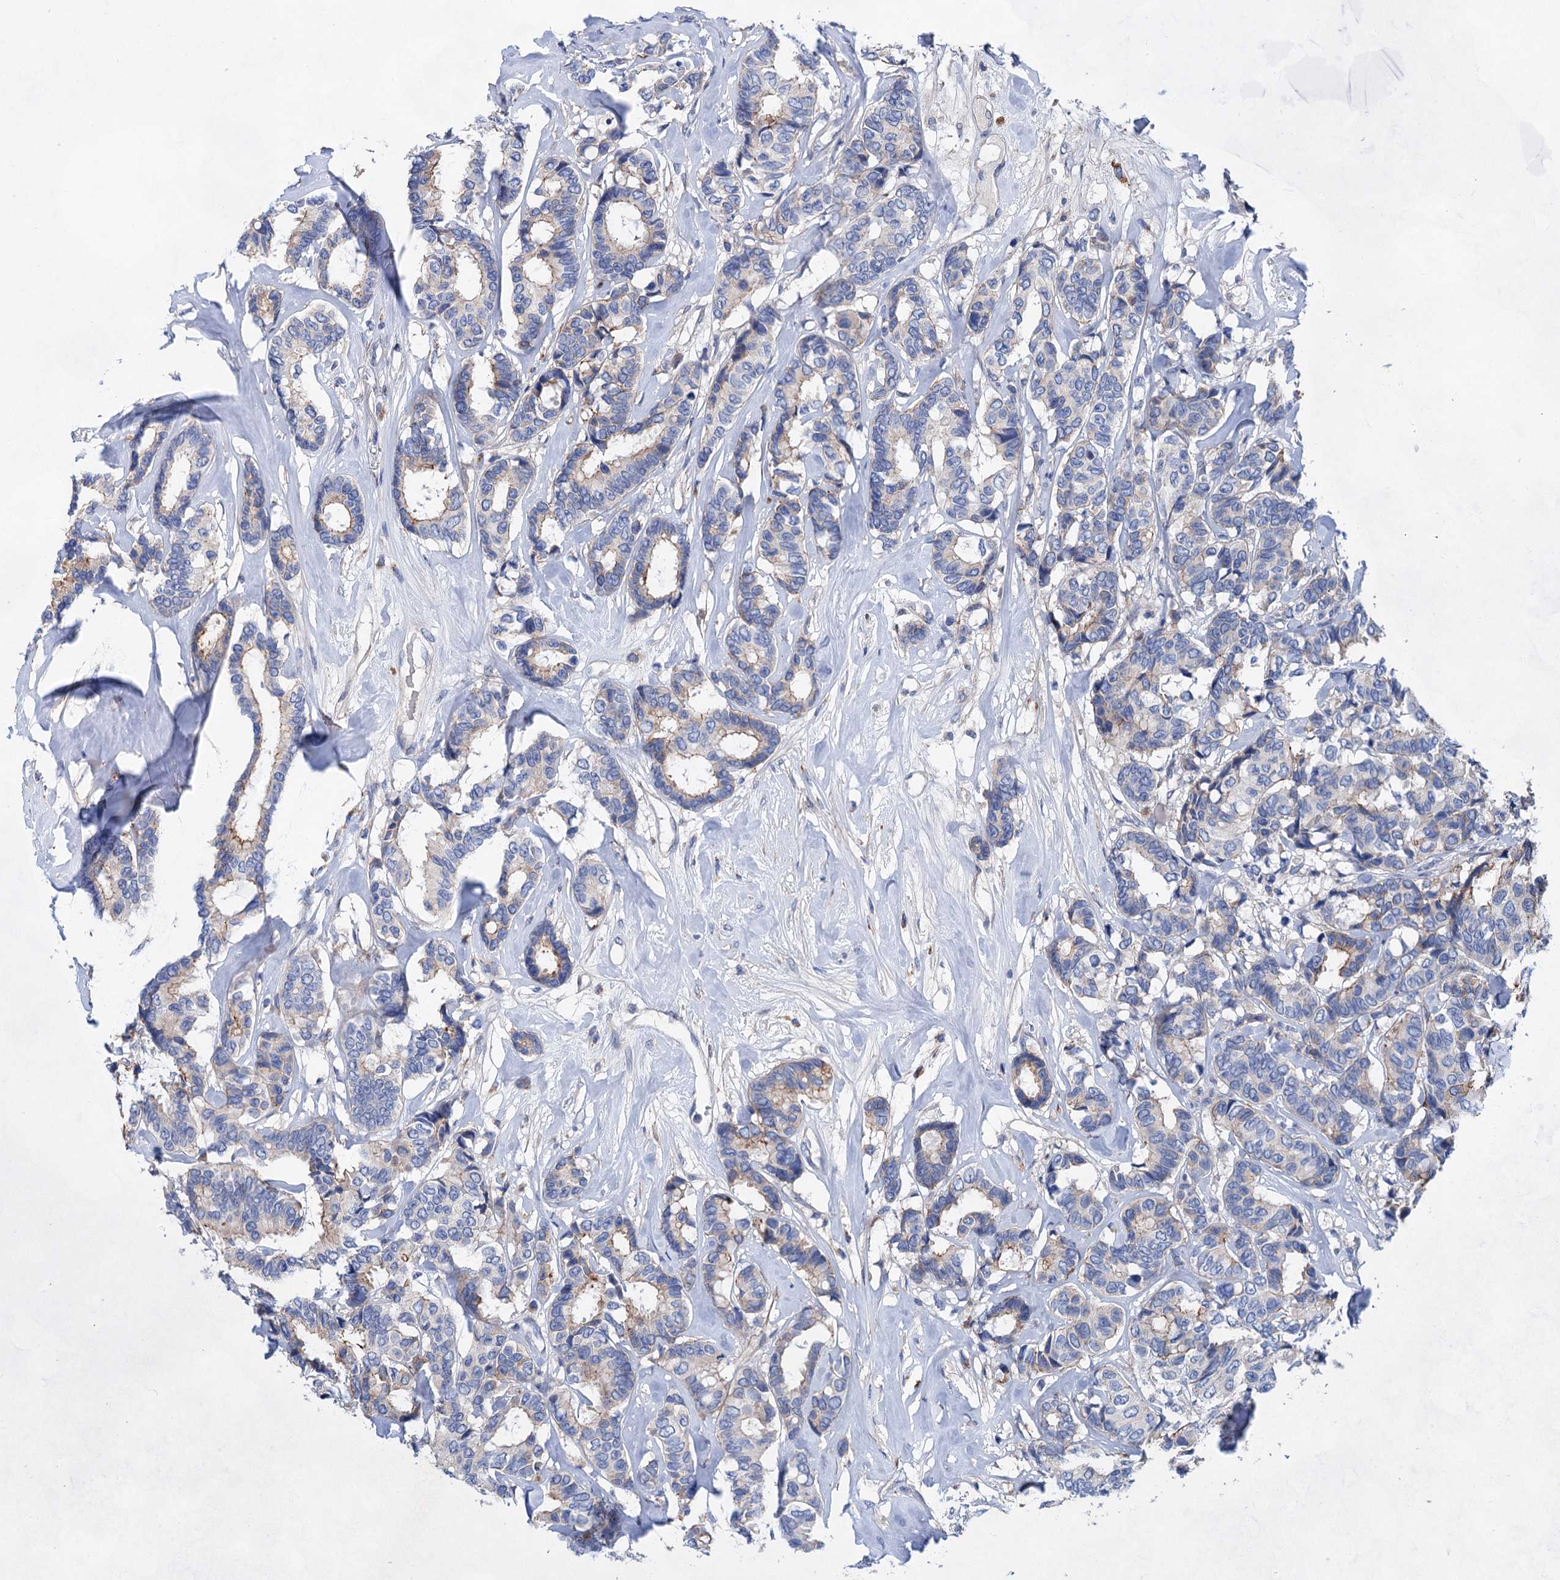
{"staining": {"intensity": "weak", "quantity": "<25%", "location": "cytoplasmic/membranous"}, "tissue": "breast cancer", "cell_type": "Tumor cells", "image_type": "cancer", "snomed": [{"axis": "morphology", "description": "Duct carcinoma"}, {"axis": "topography", "description": "Breast"}], "caption": "Human infiltrating ductal carcinoma (breast) stained for a protein using IHC shows no positivity in tumor cells.", "gene": "GPR155", "patient": {"sex": "female", "age": 87}}